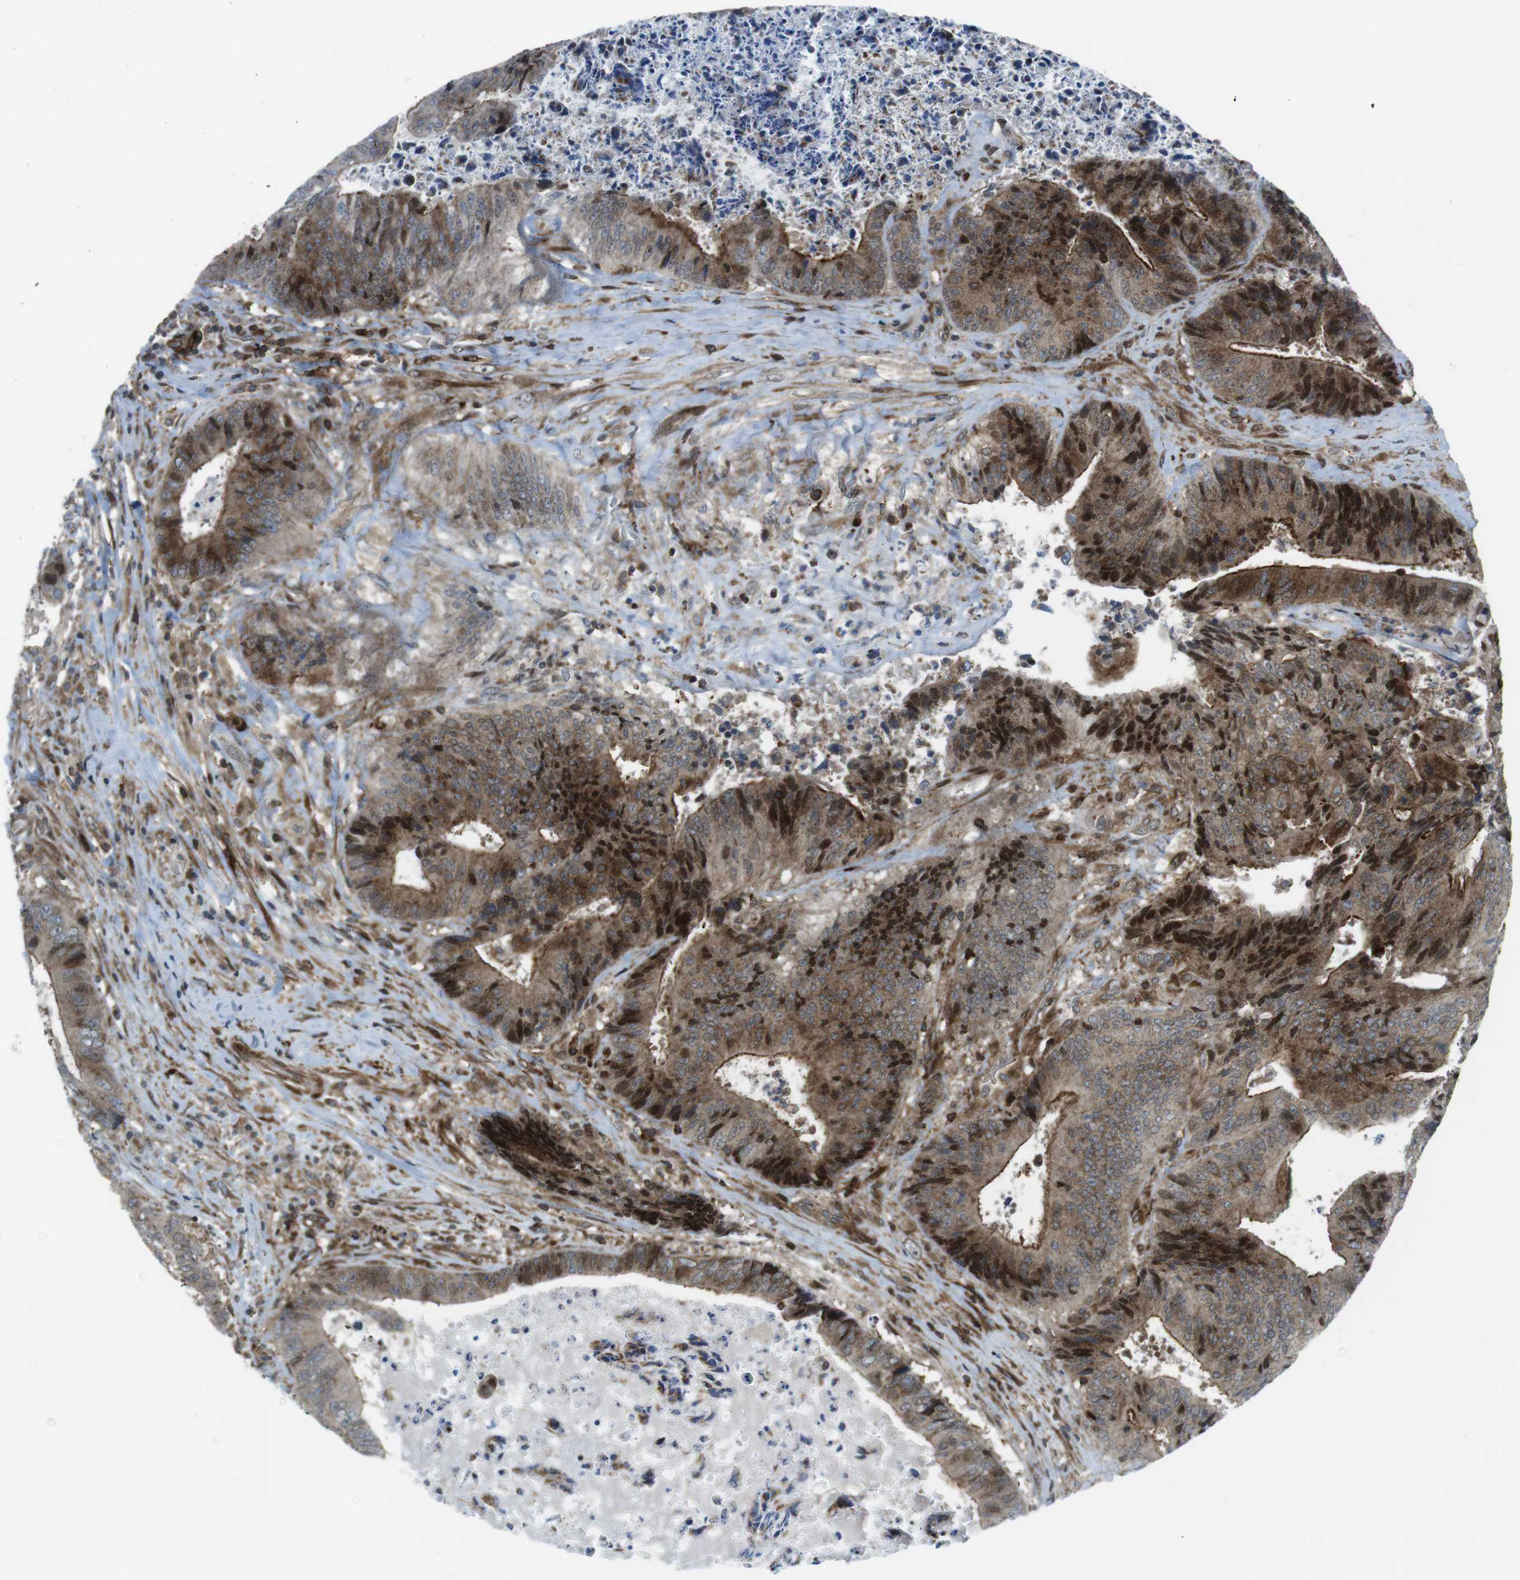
{"staining": {"intensity": "strong", "quantity": "25%-75%", "location": "cytoplasmic/membranous,nuclear"}, "tissue": "colorectal cancer", "cell_type": "Tumor cells", "image_type": "cancer", "snomed": [{"axis": "morphology", "description": "Adenocarcinoma, NOS"}, {"axis": "topography", "description": "Rectum"}], "caption": "Immunohistochemistry (IHC) image of human colorectal cancer stained for a protein (brown), which exhibits high levels of strong cytoplasmic/membranous and nuclear expression in approximately 25%-75% of tumor cells.", "gene": "CUL7", "patient": {"sex": "male", "age": 72}}